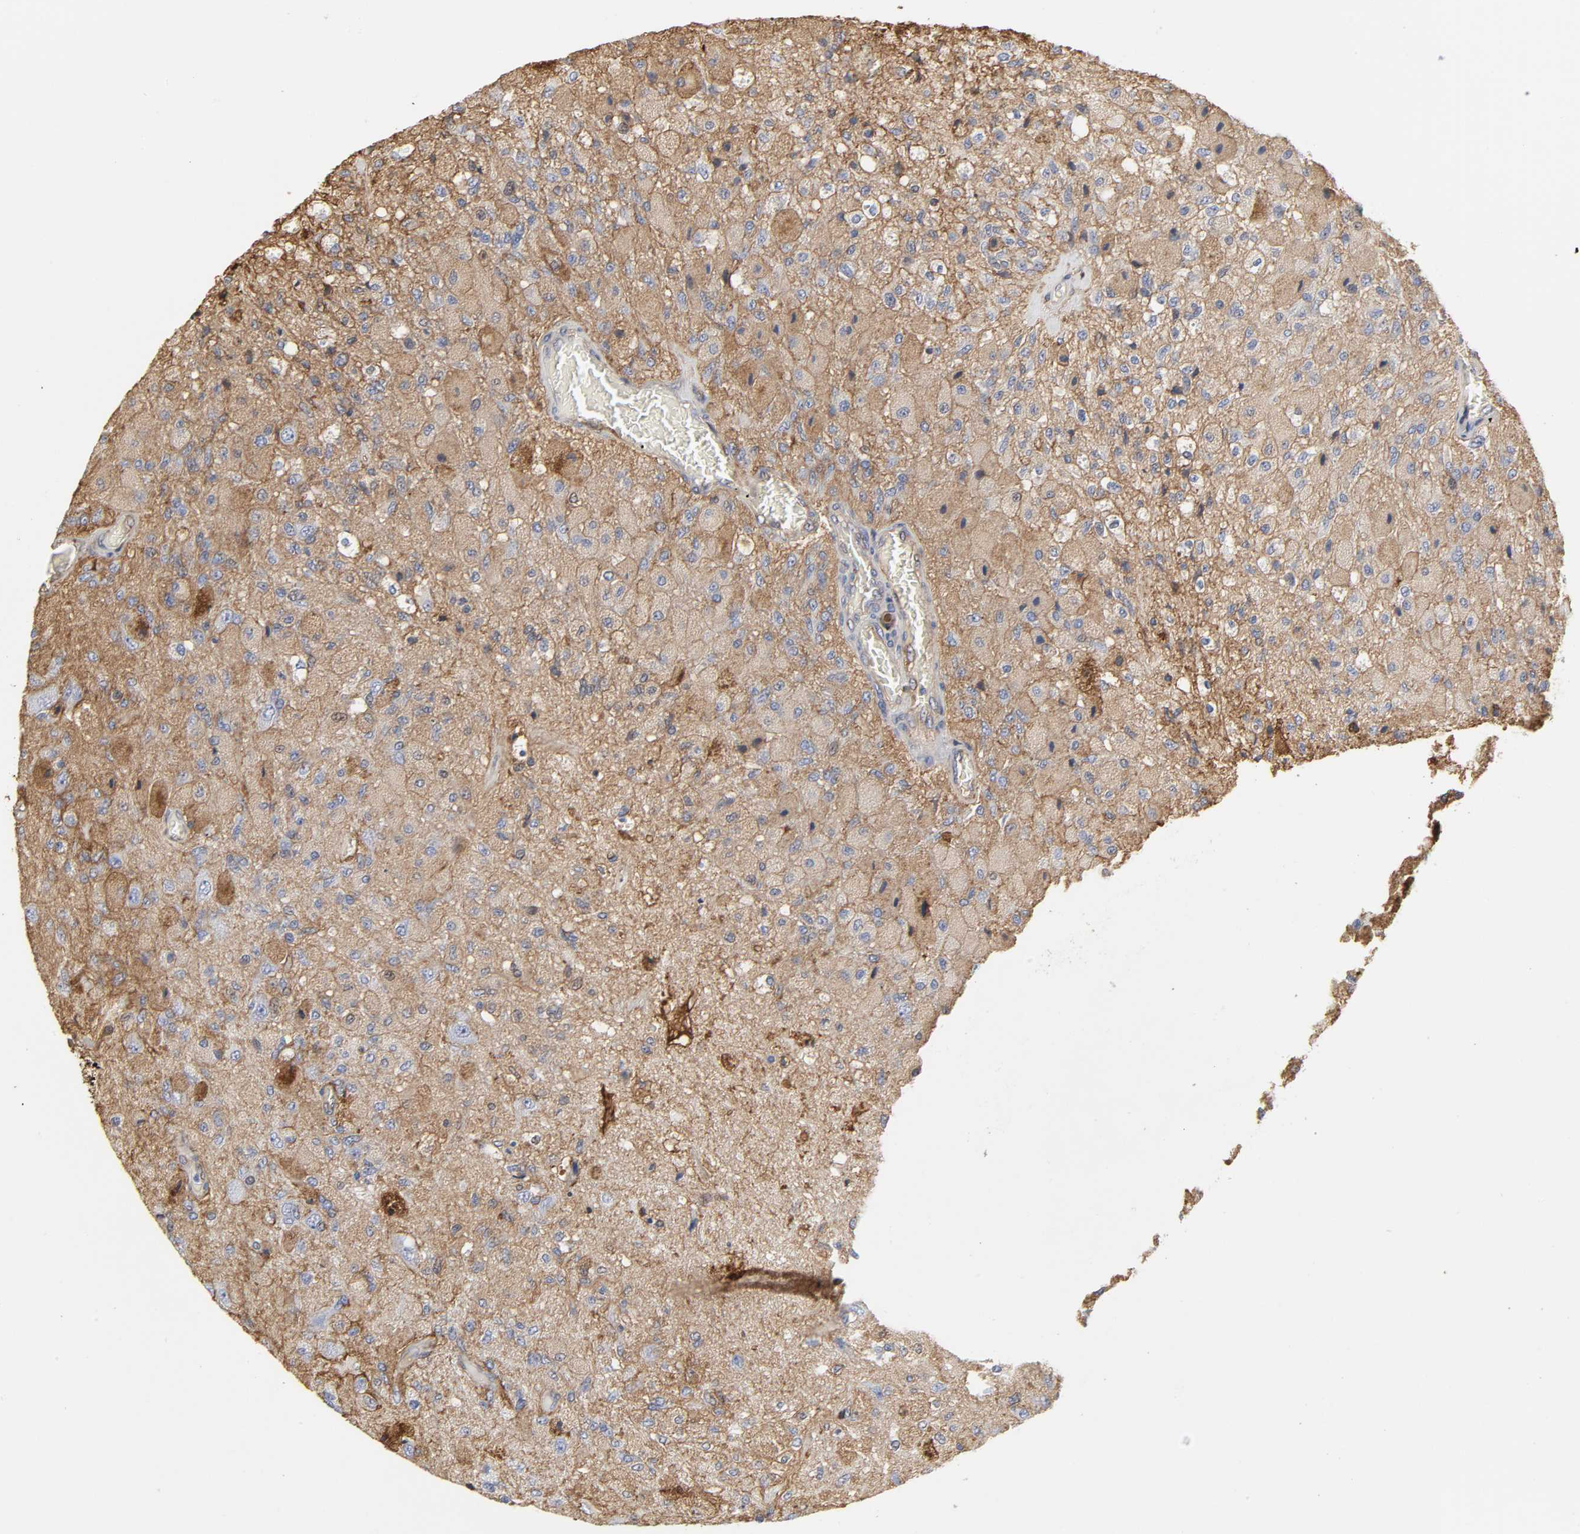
{"staining": {"intensity": "weak", "quantity": "<25%", "location": "cytoplasmic/membranous"}, "tissue": "glioma", "cell_type": "Tumor cells", "image_type": "cancer", "snomed": [{"axis": "morphology", "description": "Normal tissue, NOS"}, {"axis": "morphology", "description": "Glioma, malignant, High grade"}, {"axis": "topography", "description": "Cerebral cortex"}], "caption": "The photomicrograph exhibits no staining of tumor cells in glioma.", "gene": "ANXA2", "patient": {"sex": "male", "age": 77}}